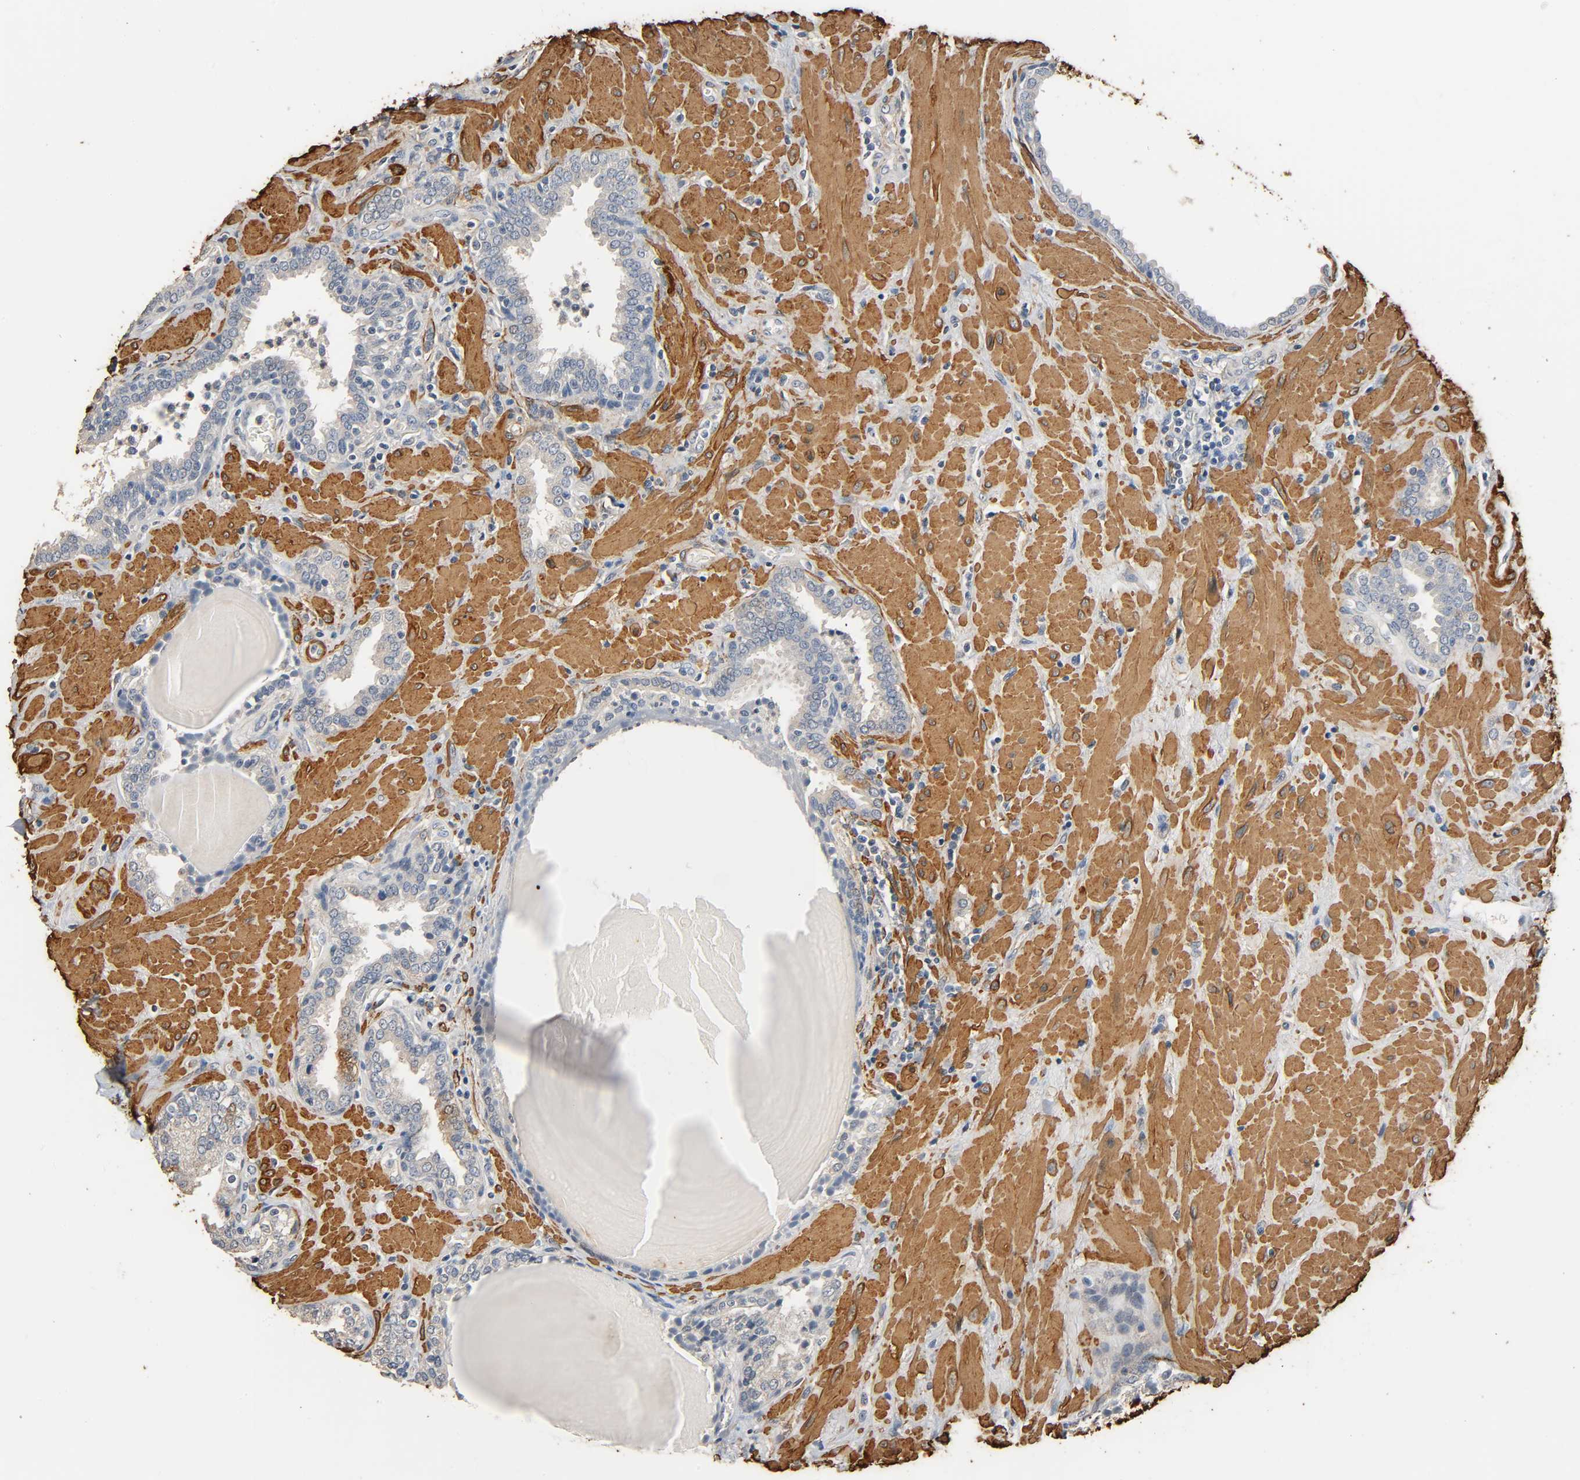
{"staining": {"intensity": "weak", "quantity": ">75%", "location": "cytoplasmic/membranous"}, "tissue": "prostate", "cell_type": "Glandular cells", "image_type": "normal", "snomed": [{"axis": "morphology", "description": "Normal tissue, NOS"}, {"axis": "topography", "description": "Prostate"}], "caption": "Immunohistochemical staining of normal prostate shows low levels of weak cytoplasmic/membranous expression in approximately >75% of glandular cells. The staining was performed using DAB to visualize the protein expression in brown, while the nuclei were stained in blue with hematoxylin (Magnification: 20x).", "gene": "GSTA1", "patient": {"sex": "male", "age": 51}}